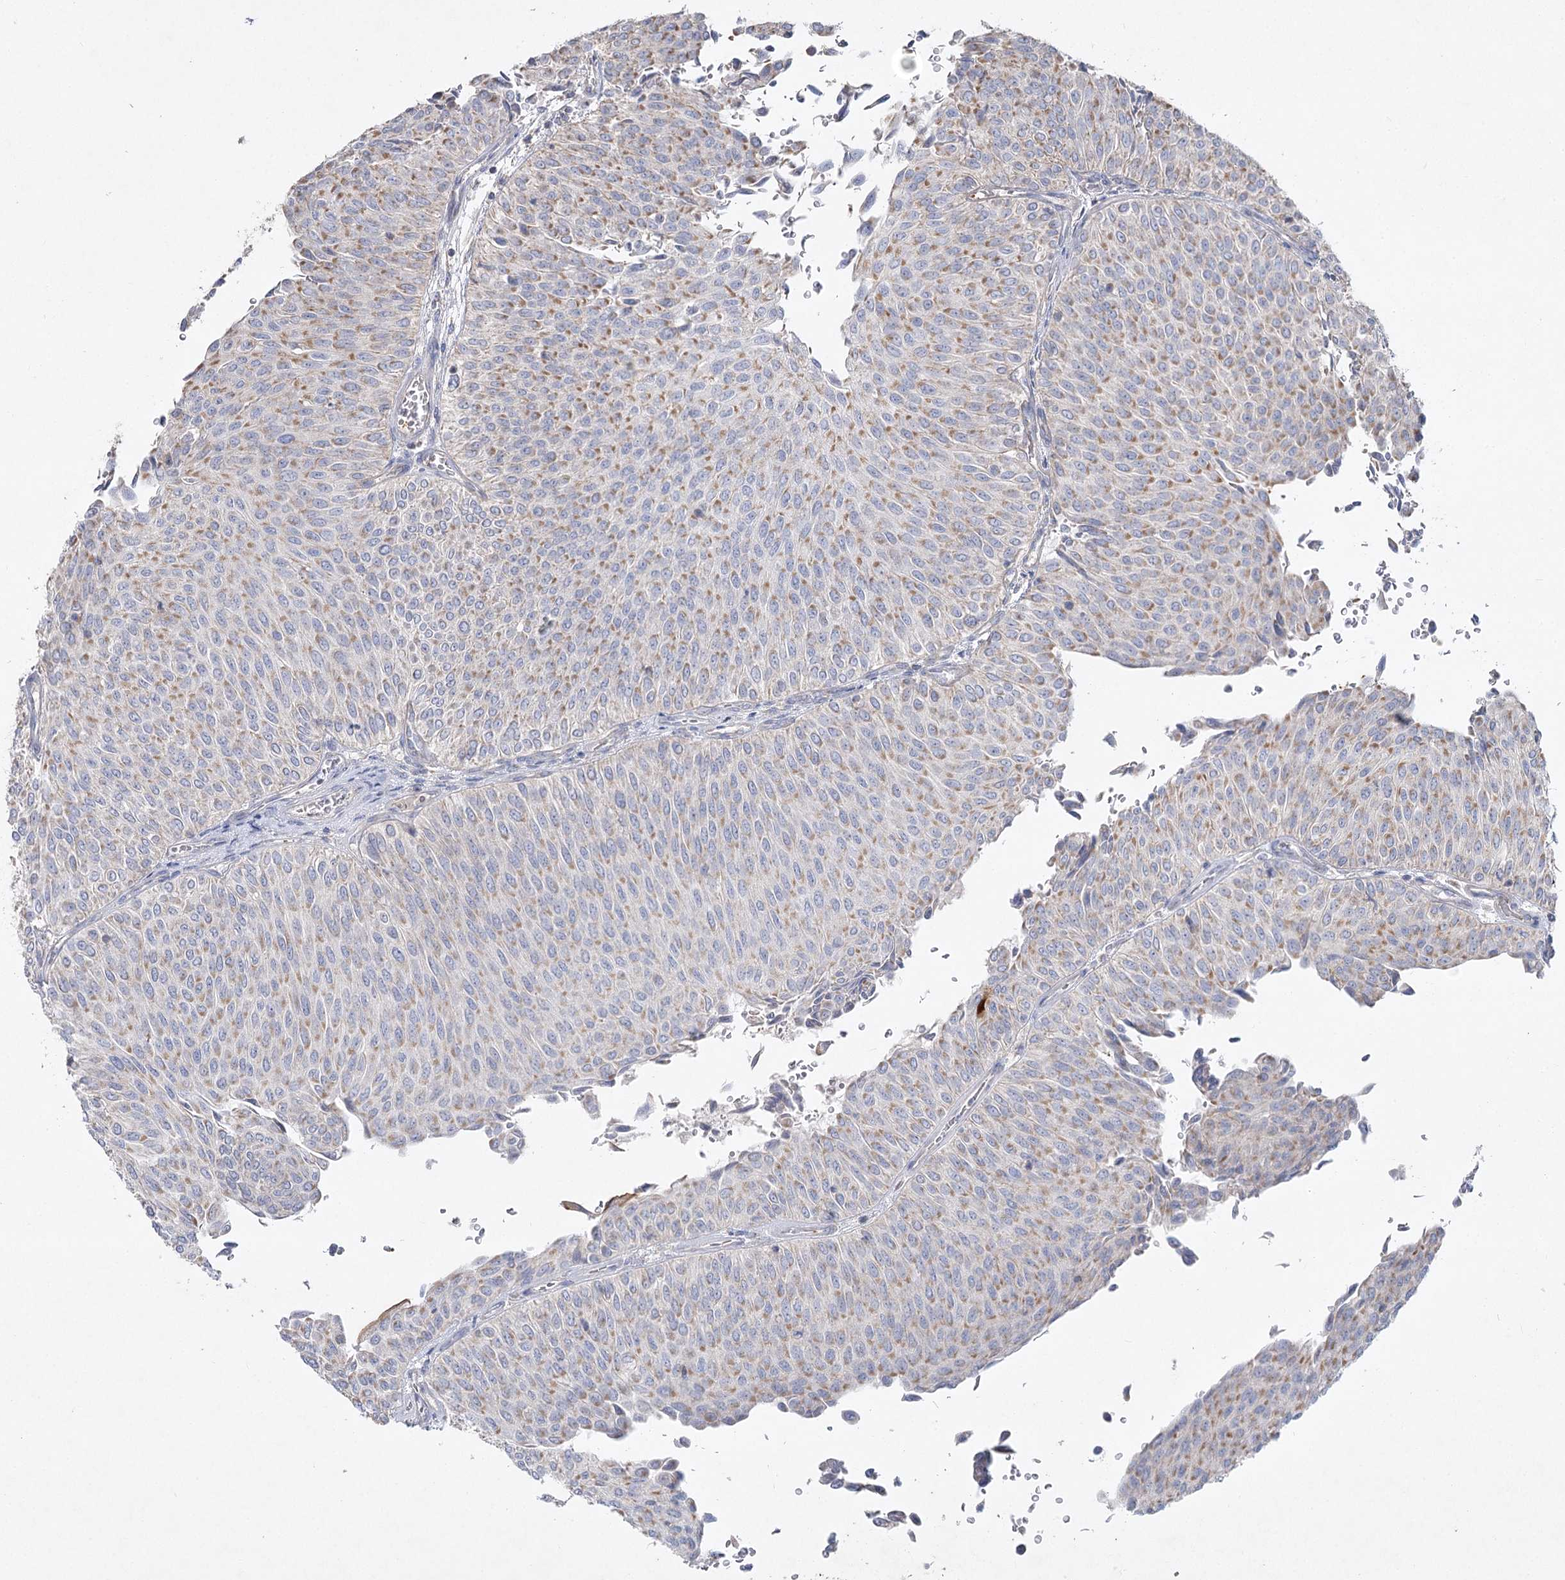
{"staining": {"intensity": "weak", "quantity": ">75%", "location": "cytoplasmic/membranous"}, "tissue": "urothelial cancer", "cell_type": "Tumor cells", "image_type": "cancer", "snomed": [{"axis": "morphology", "description": "Urothelial carcinoma, Low grade"}, {"axis": "topography", "description": "Urinary bladder"}], "caption": "Tumor cells display low levels of weak cytoplasmic/membranous expression in about >75% of cells in urothelial carcinoma (low-grade). Nuclei are stained in blue.", "gene": "TMEM187", "patient": {"sex": "male", "age": 78}}